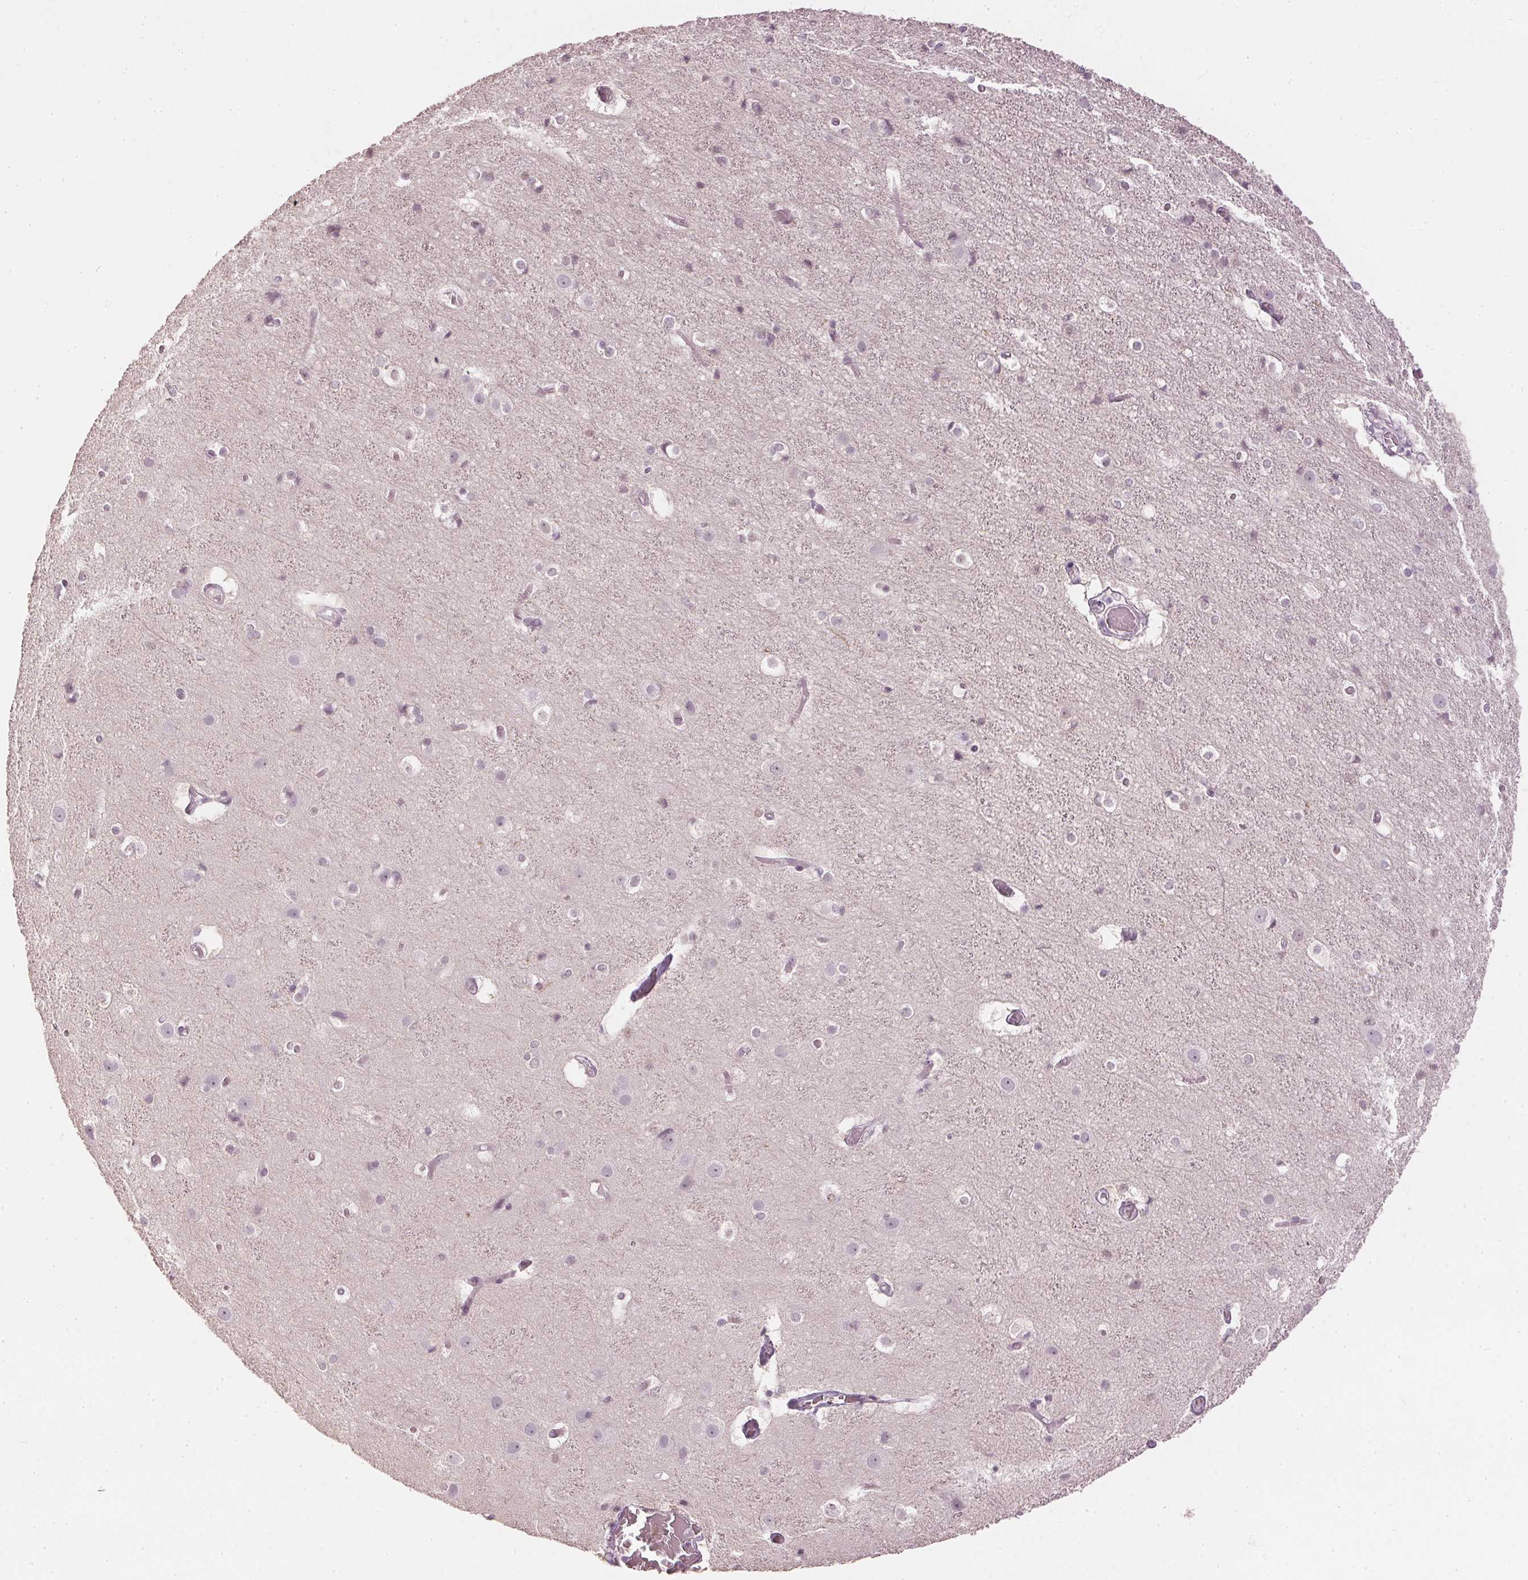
{"staining": {"intensity": "negative", "quantity": "none", "location": "none"}, "tissue": "cerebral cortex", "cell_type": "Endothelial cells", "image_type": "normal", "snomed": [{"axis": "morphology", "description": "Normal tissue, NOS"}, {"axis": "topography", "description": "Cerebral cortex"}], "caption": "Endothelial cells show no significant protein expression in benign cerebral cortex.", "gene": "ENSG00000267001", "patient": {"sex": "female", "age": 52}}